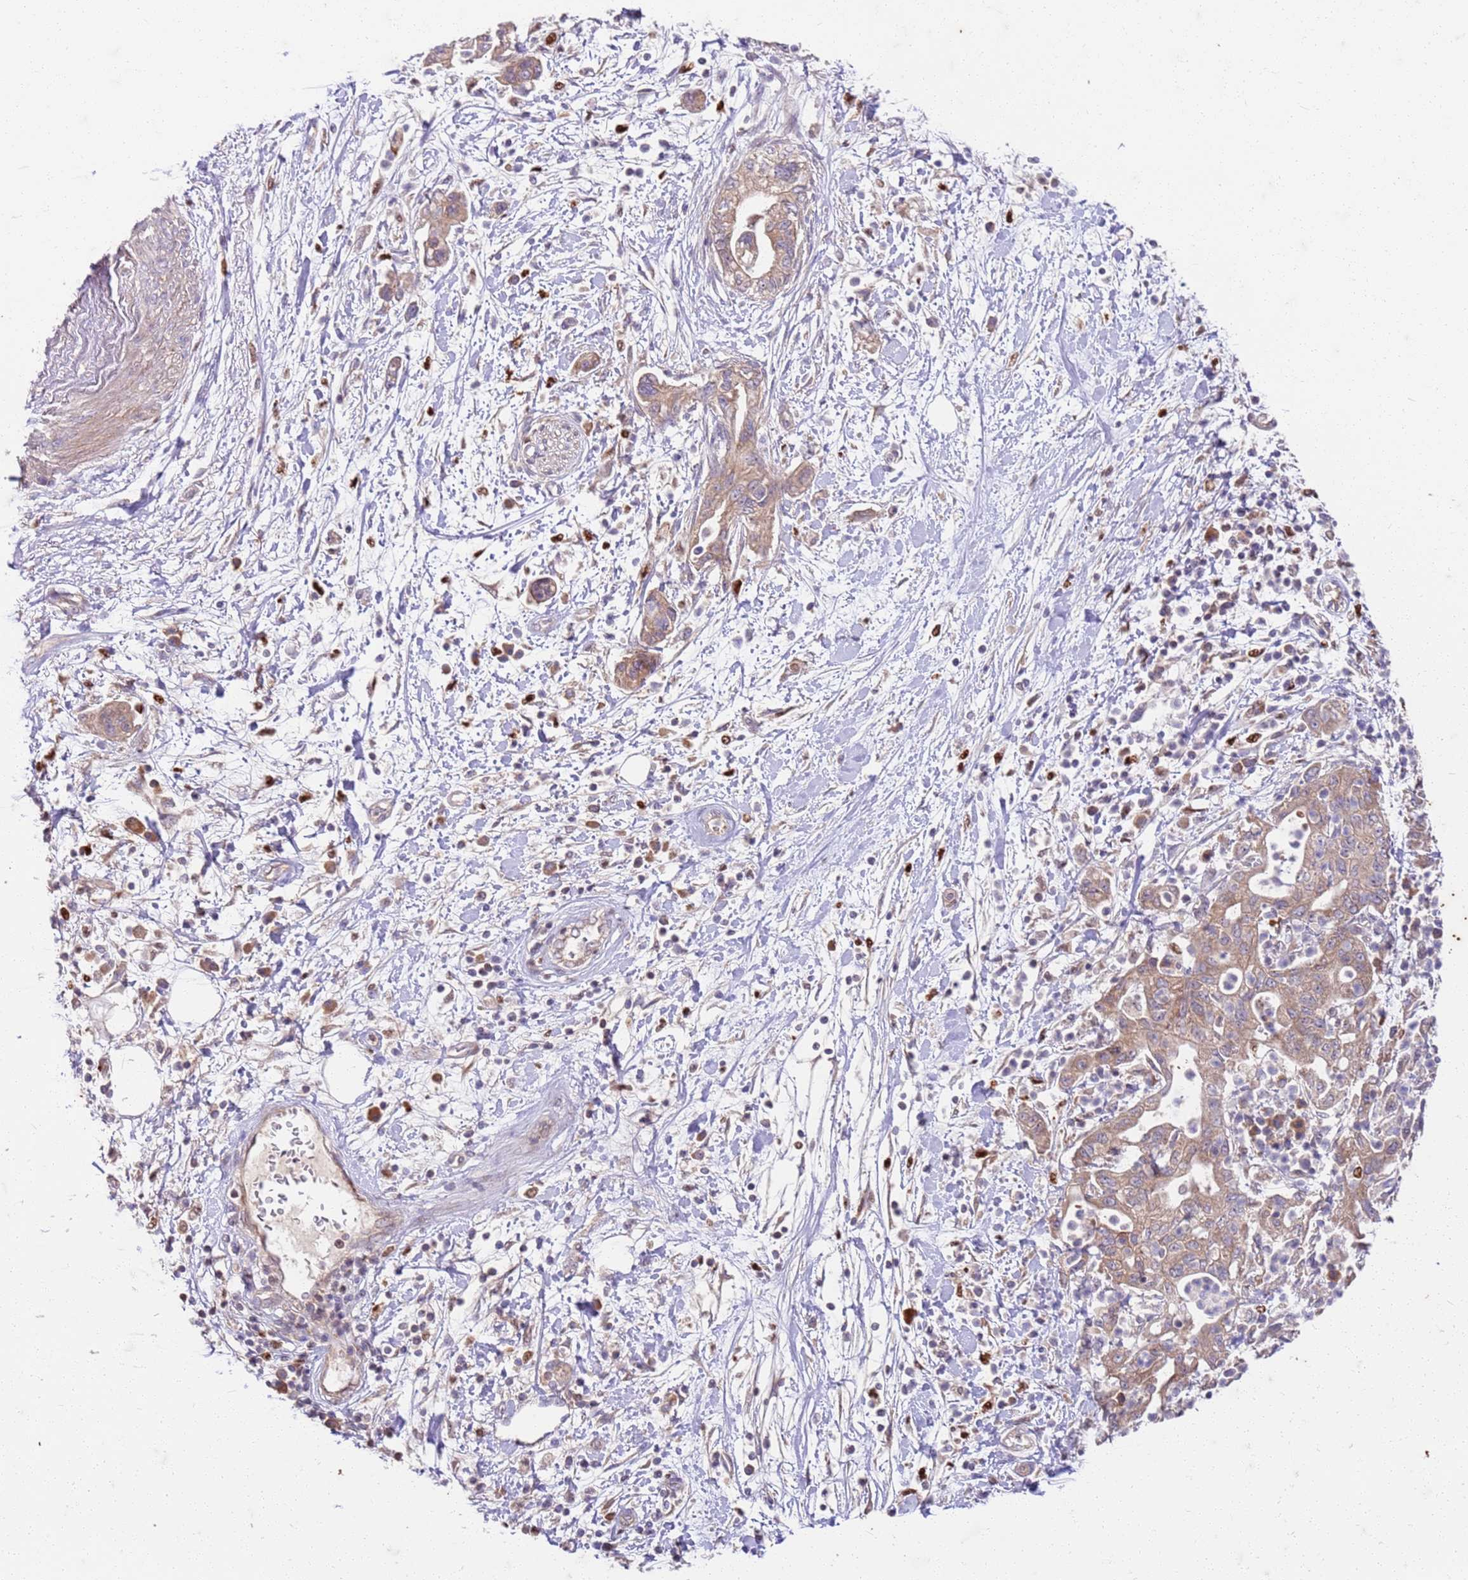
{"staining": {"intensity": "moderate", "quantity": ">75%", "location": "cytoplasmic/membranous"}, "tissue": "pancreatic cancer", "cell_type": "Tumor cells", "image_type": "cancer", "snomed": [{"axis": "morphology", "description": "Adenocarcinoma, NOS"}, {"axis": "topography", "description": "Pancreas"}], "caption": "Pancreatic adenocarcinoma stained with a brown dye displays moderate cytoplasmic/membranous positive staining in approximately >75% of tumor cells.", "gene": "OSBP", "patient": {"sex": "female", "age": 73}}